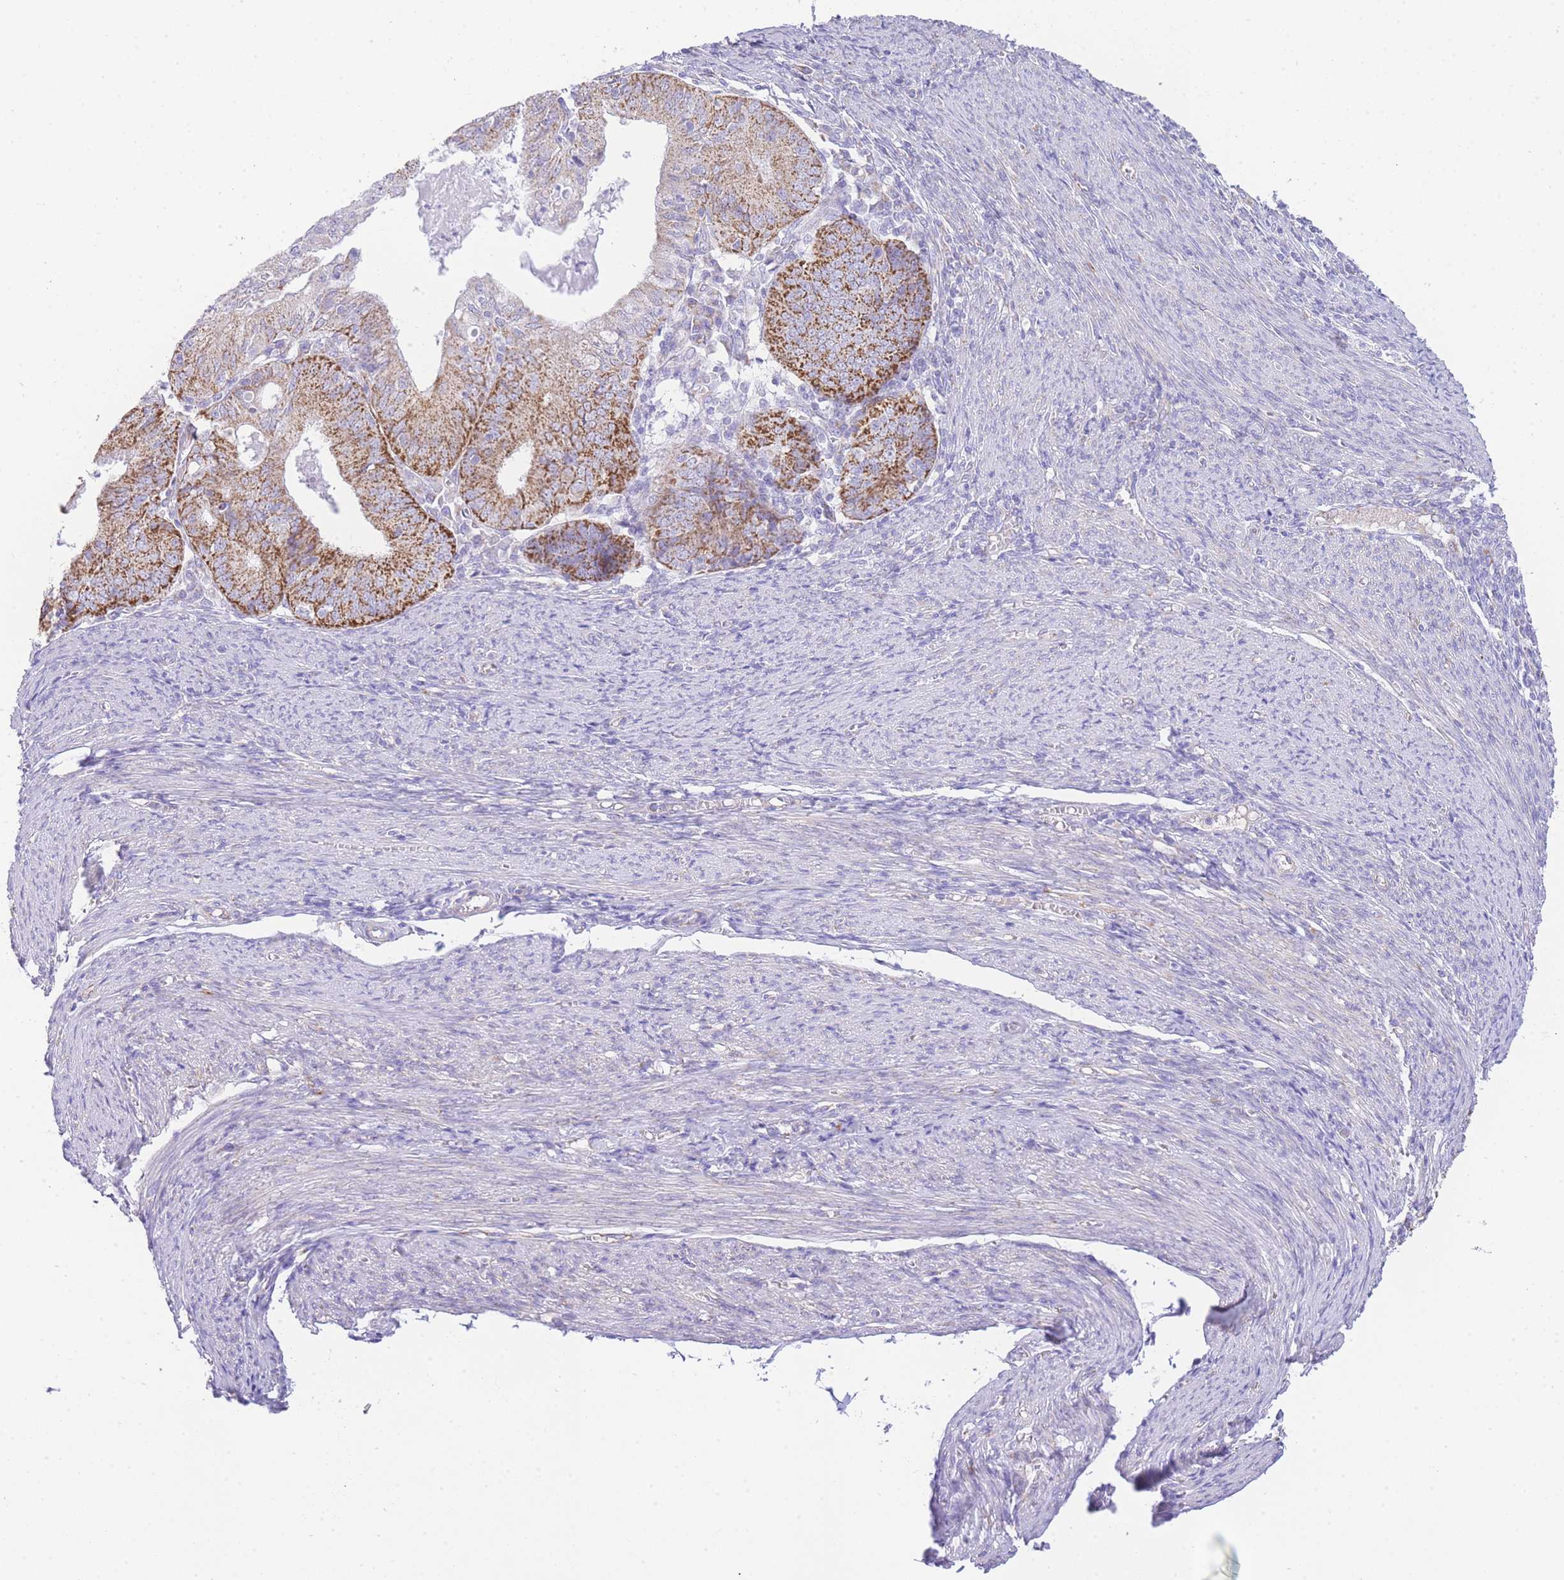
{"staining": {"intensity": "strong", "quantity": ">75%", "location": "cytoplasmic/membranous"}, "tissue": "endometrial cancer", "cell_type": "Tumor cells", "image_type": "cancer", "snomed": [{"axis": "morphology", "description": "Adenocarcinoma, NOS"}, {"axis": "topography", "description": "Endometrium"}], "caption": "Protein expression analysis of endometrial cancer (adenocarcinoma) displays strong cytoplasmic/membranous positivity in about >75% of tumor cells.", "gene": "ACSM4", "patient": {"sex": "female", "age": 57}}